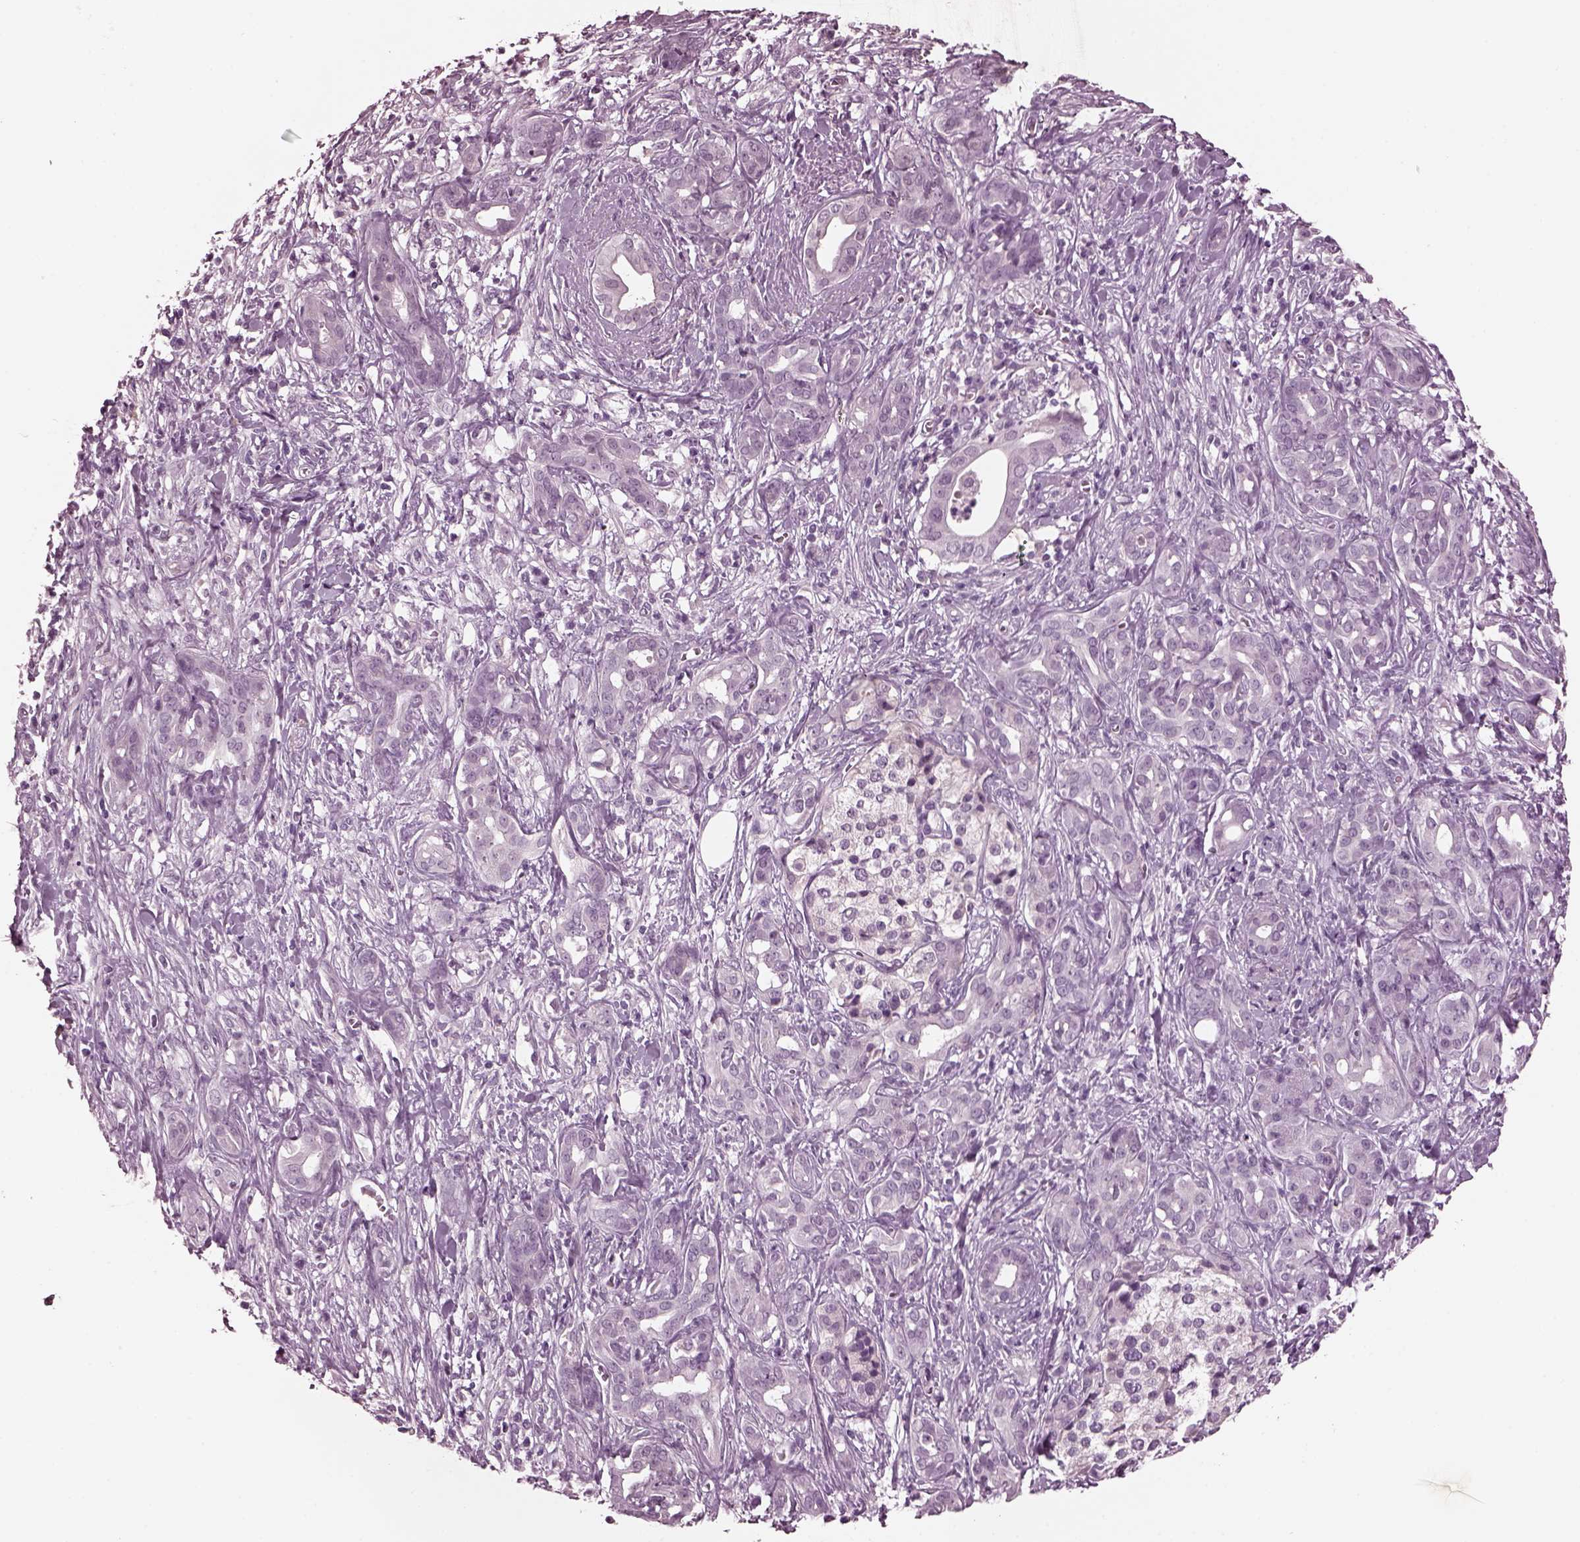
{"staining": {"intensity": "negative", "quantity": "none", "location": "none"}, "tissue": "pancreatic cancer", "cell_type": "Tumor cells", "image_type": "cancer", "snomed": [{"axis": "morphology", "description": "Adenocarcinoma, NOS"}, {"axis": "topography", "description": "Pancreas"}], "caption": "DAB (3,3'-diaminobenzidine) immunohistochemical staining of human pancreatic cancer (adenocarcinoma) reveals no significant expression in tumor cells.", "gene": "MIB2", "patient": {"sex": "male", "age": 61}}